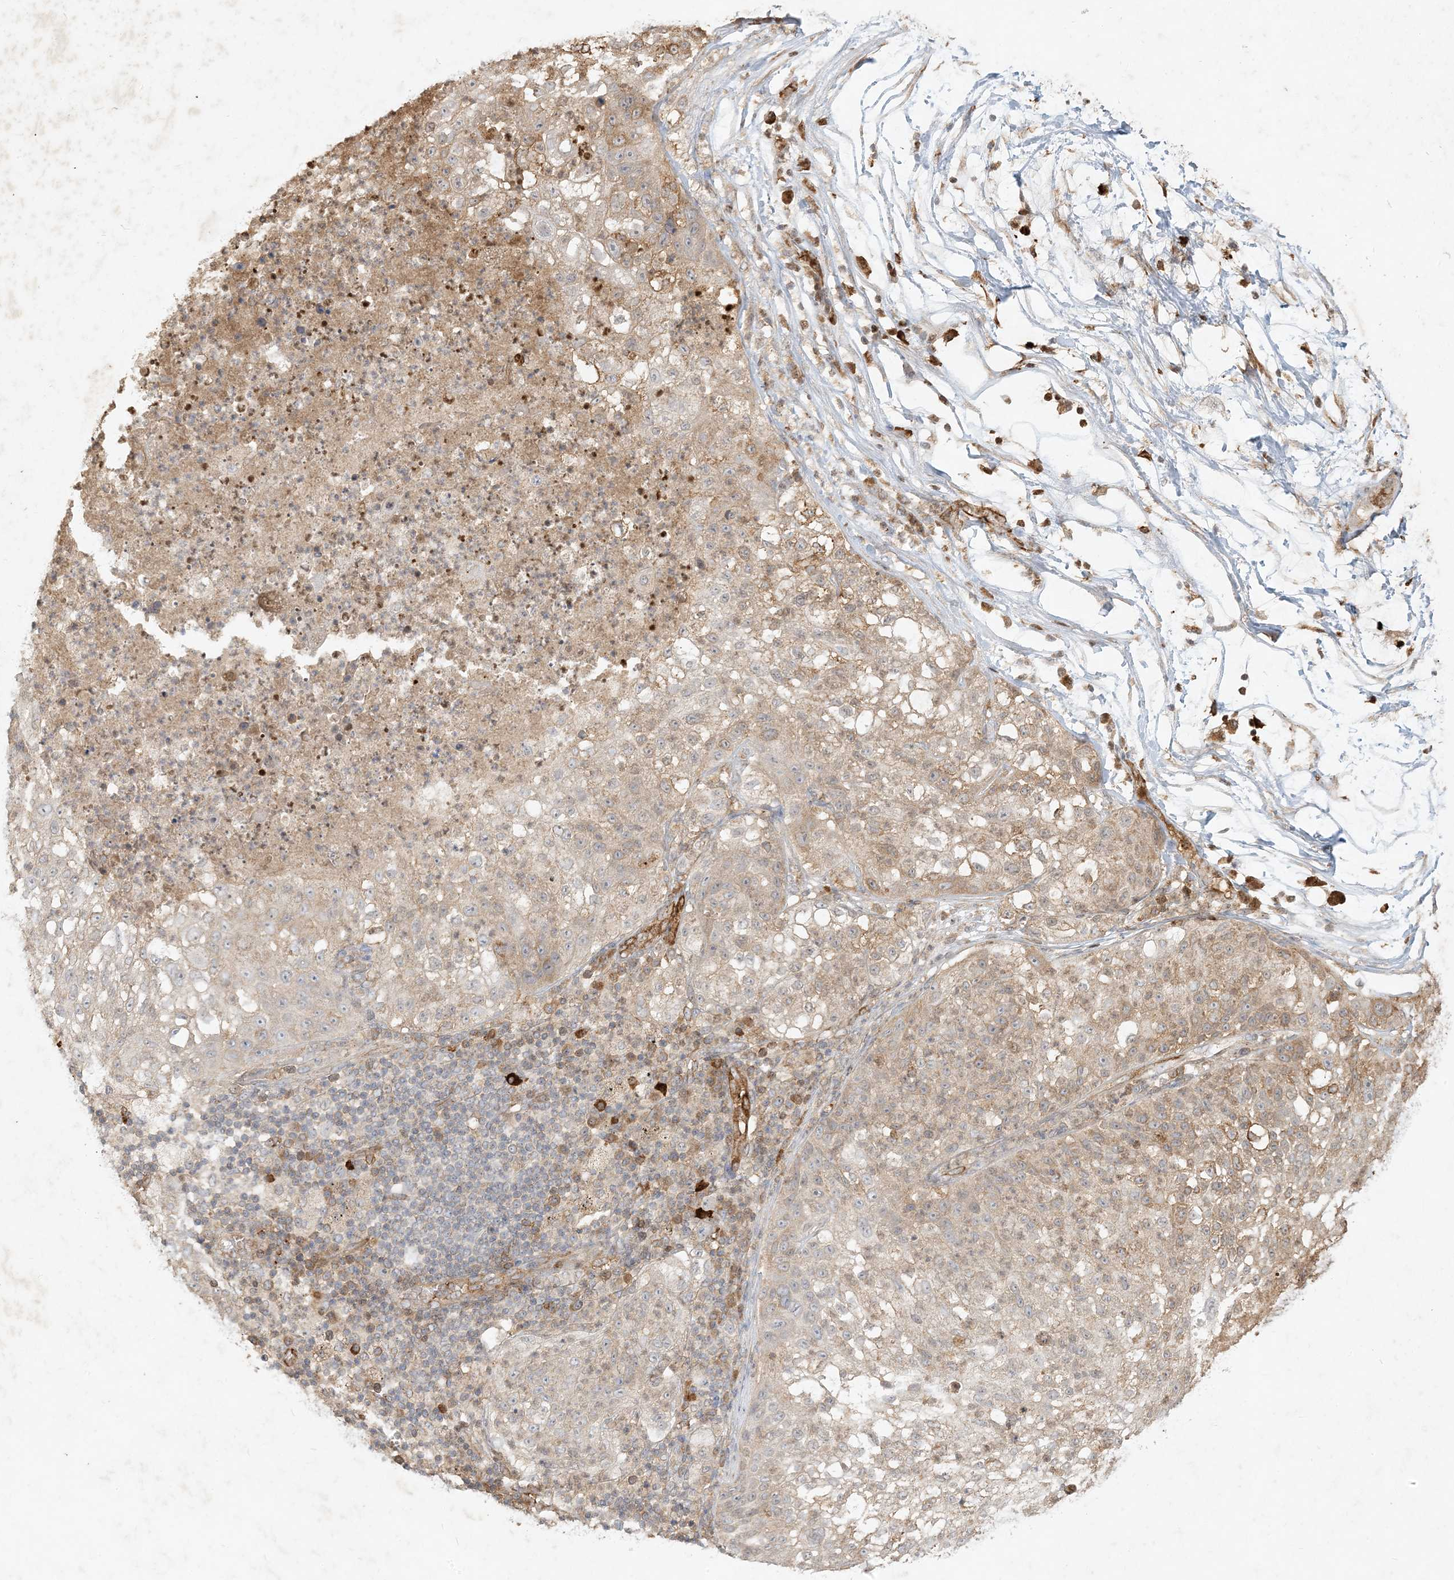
{"staining": {"intensity": "moderate", "quantity": ">75%", "location": "cytoplasmic/membranous"}, "tissue": "lung cancer", "cell_type": "Tumor cells", "image_type": "cancer", "snomed": [{"axis": "morphology", "description": "Inflammation, NOS"}, {"axis": "morphology", "description": "Squamous cell carcinoma, NOS"}, {"axis": "topography", "description": "Lymph node"}, {"axis": "topography", "description": "Soft tissue"}, {"axis": "topography", "description": "Lung"}], "caption": "Squamous cell carcinoma (lung) stained for a protein (brown) demonstrates moderate cytoplasmic/membranous positive positivity in approximately >75% of tumor cells.", "gene": "MCOLN1", "patient": {"sex": "male", "age": 66}}